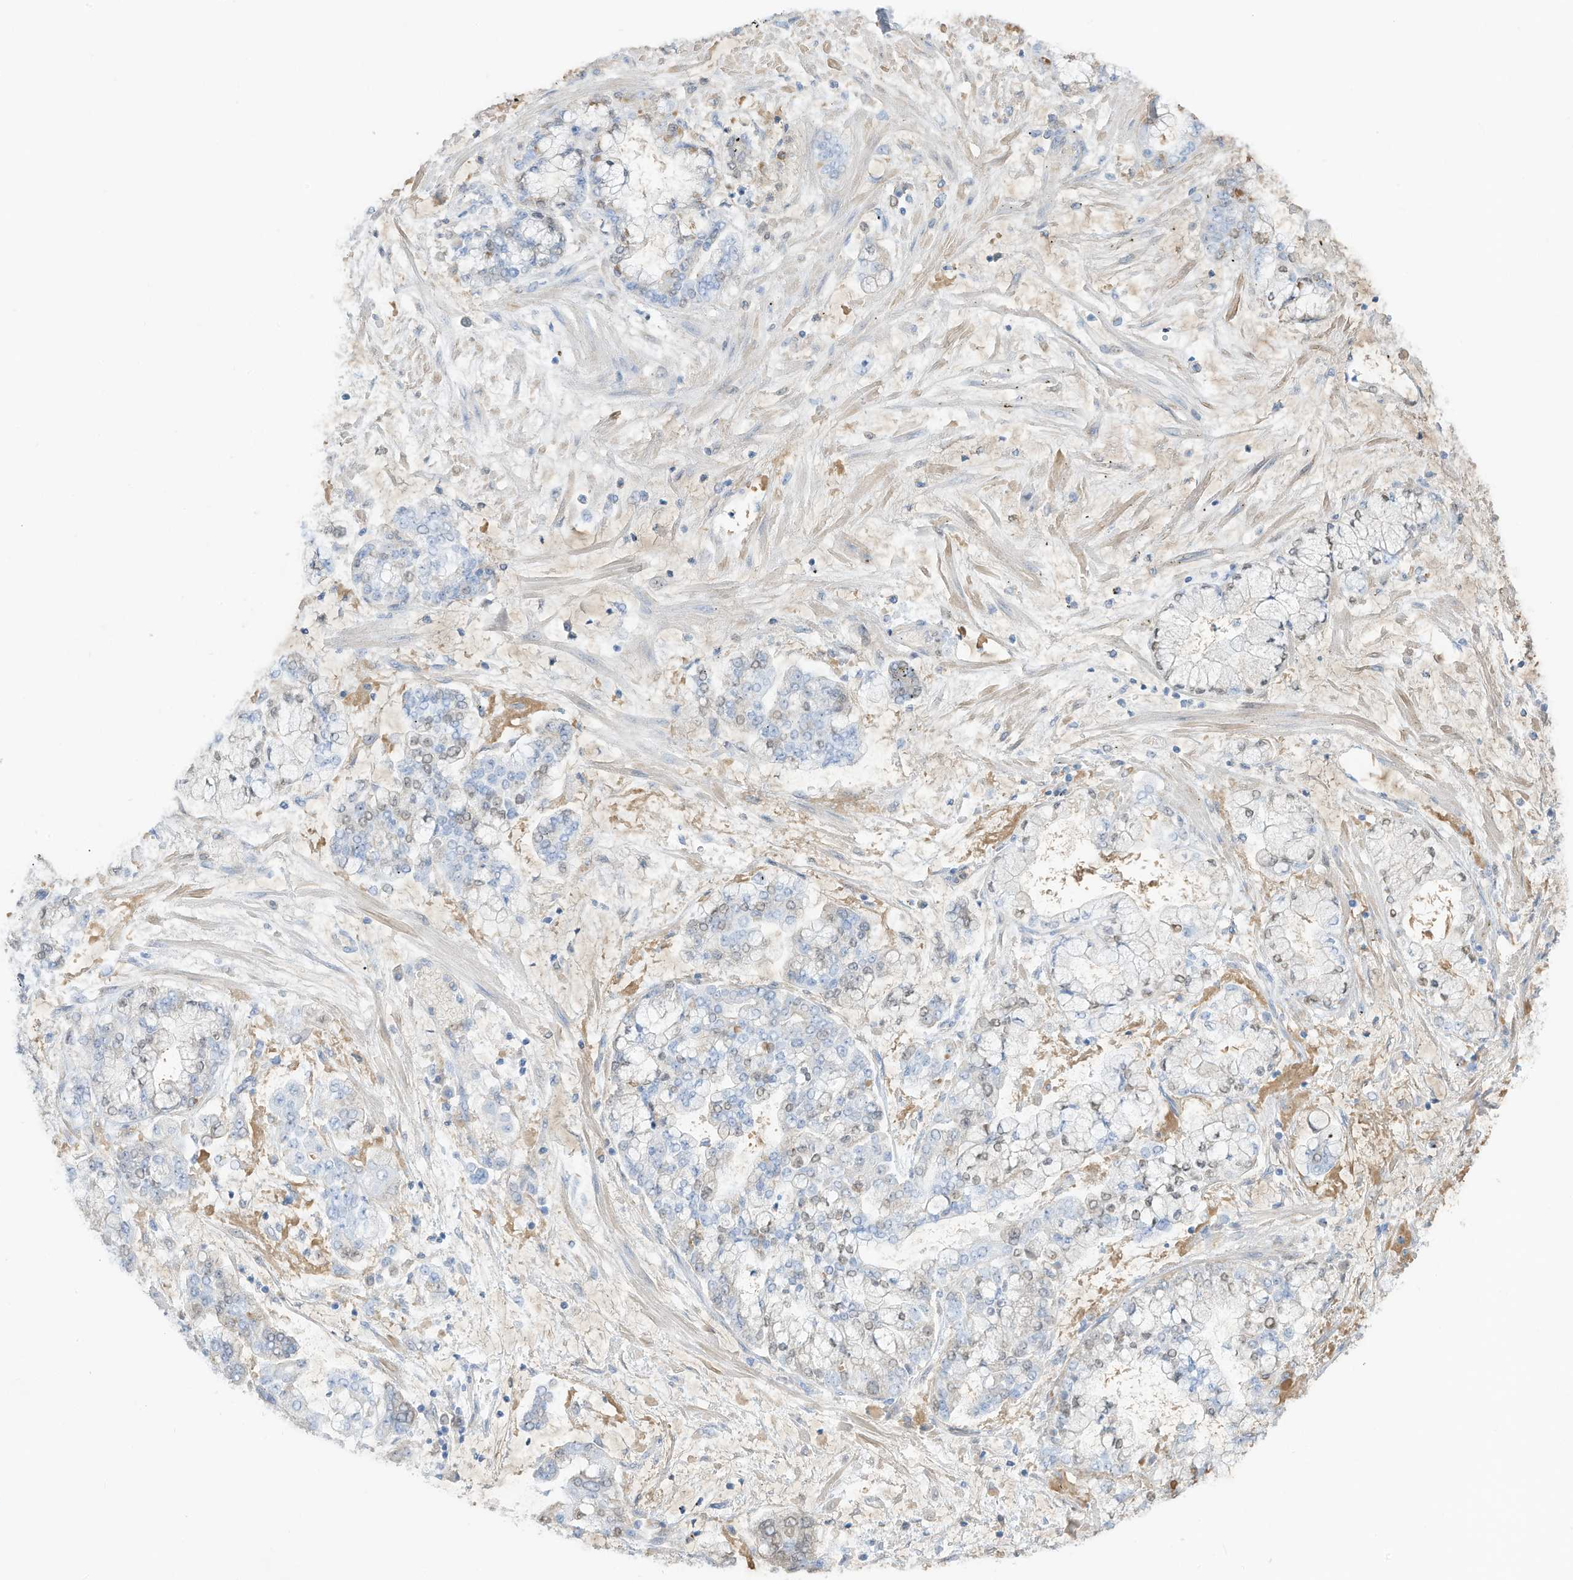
{"staining": {"intensity": "negative", "quantity": "none", "location": "none"}, "tissue": "stomach cancer", "cell_type": "Tumor cells", "image_type": "cancer", "snomed": [{"axis": "morphology", "description": "Normal tissue, NOS"}, {"axis": "morphology", "description": "Adenocarcinoma, NOS"}, {"axis": "topography", "description": "Stomach, upper"}, {"axis": "topography", "description": "Stomach"}], "caption": "A photomicrograph of stomach cancer stained for a protein demonstrates no brown staining in tumor cells.", "gene": "HSD17B13", "patient": {"sex": "male", "age": 76}}